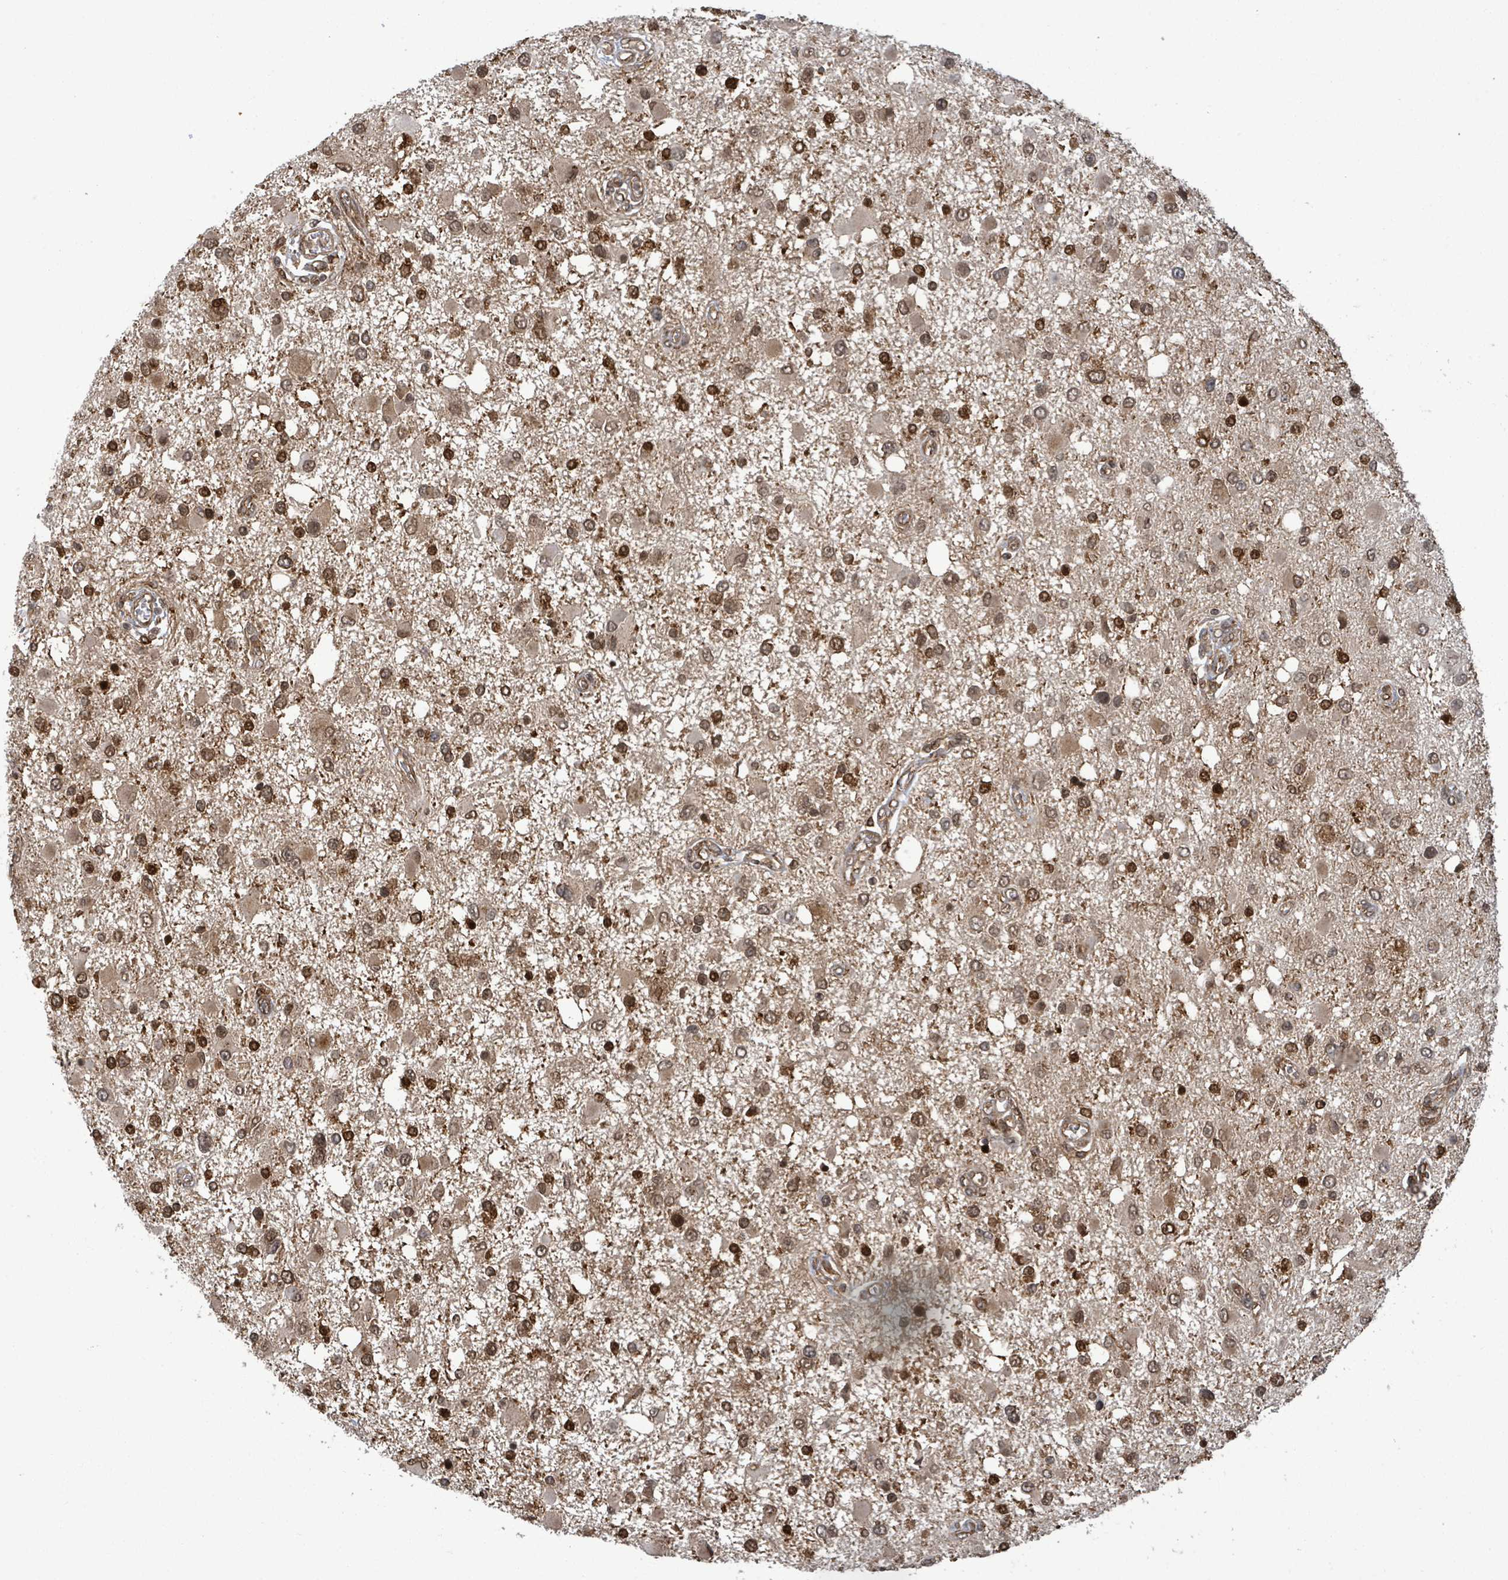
{"staining": {"intensity": "strong", "quantity": ">75%", "location": "cytoplasmic/membranous,nuclear"}, "tissue": "glioma", "cell_type": "Tumor cells", "image_type": "cancer", "snomed": [{"axis": "morphology", "description": "Glioma, malignant, High grade"}, {"axis": "topography", "description": "Brain"}], "caption": "IHC micrograph of high-grade glioma (malignant) stained for a protein (brown), which shows high levels of strong cytoplasmic/membranous and nuclear staining in about >75% of tumor cells.", "gene": "KLC1", "patient": {"sex": "male", "age": 53}}